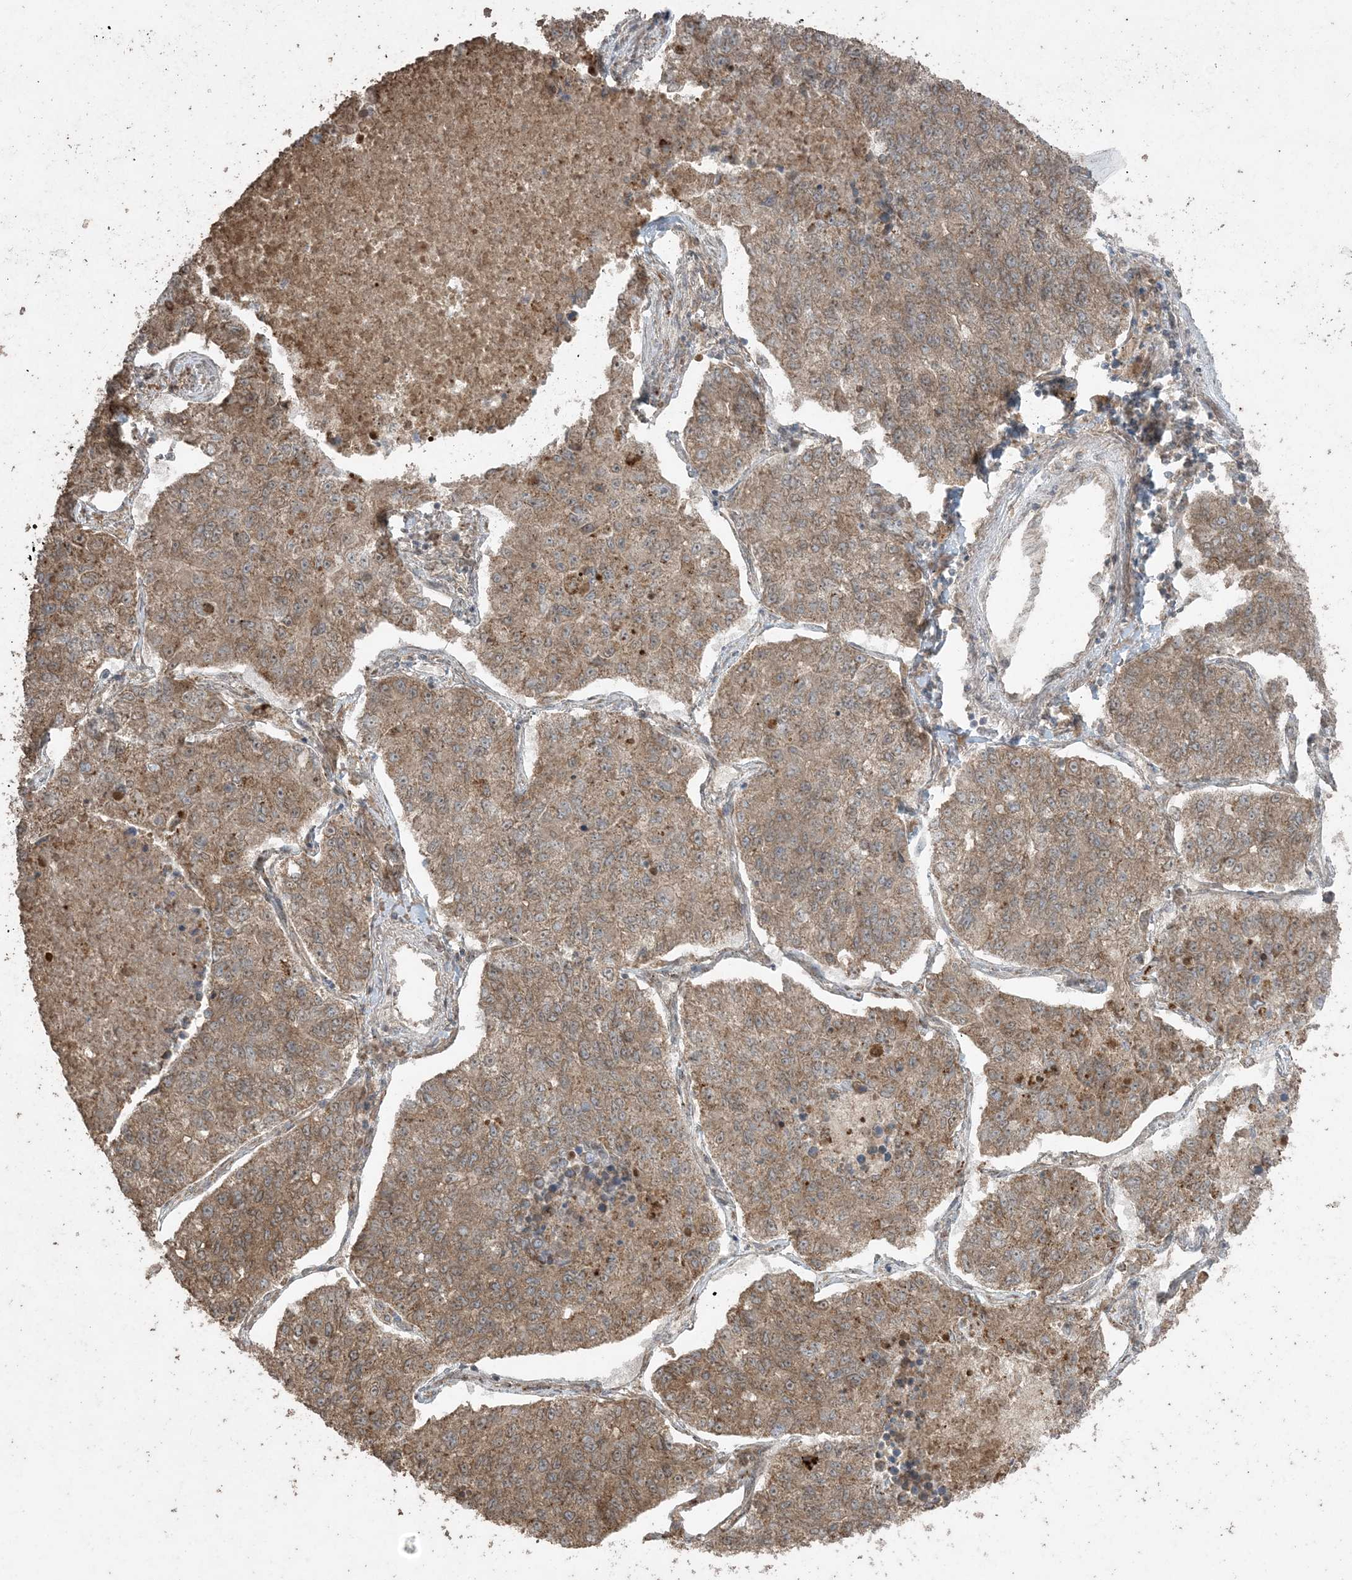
{"staining": {"intensity": "moderate", "quantity": ">75%", "location": "cytoplasmic/membranous"}, "tissue": "lung cancer", "cell_type": "Tumor cells", "image_type": "cancer", "snomed": [{"axis": "morphology", "description": "Adenocarcinoma, NOS"}, {"axis": "topography", "description": "Lung"}], "caption": "Moderate cytoplasmic/membranous expression for a protein is present in approximately >75% of tumor cells of adenocarcinoma (lung) using IHC.", "gene": "DDX19B", "patient": {"sex": "male", "age": 49}}